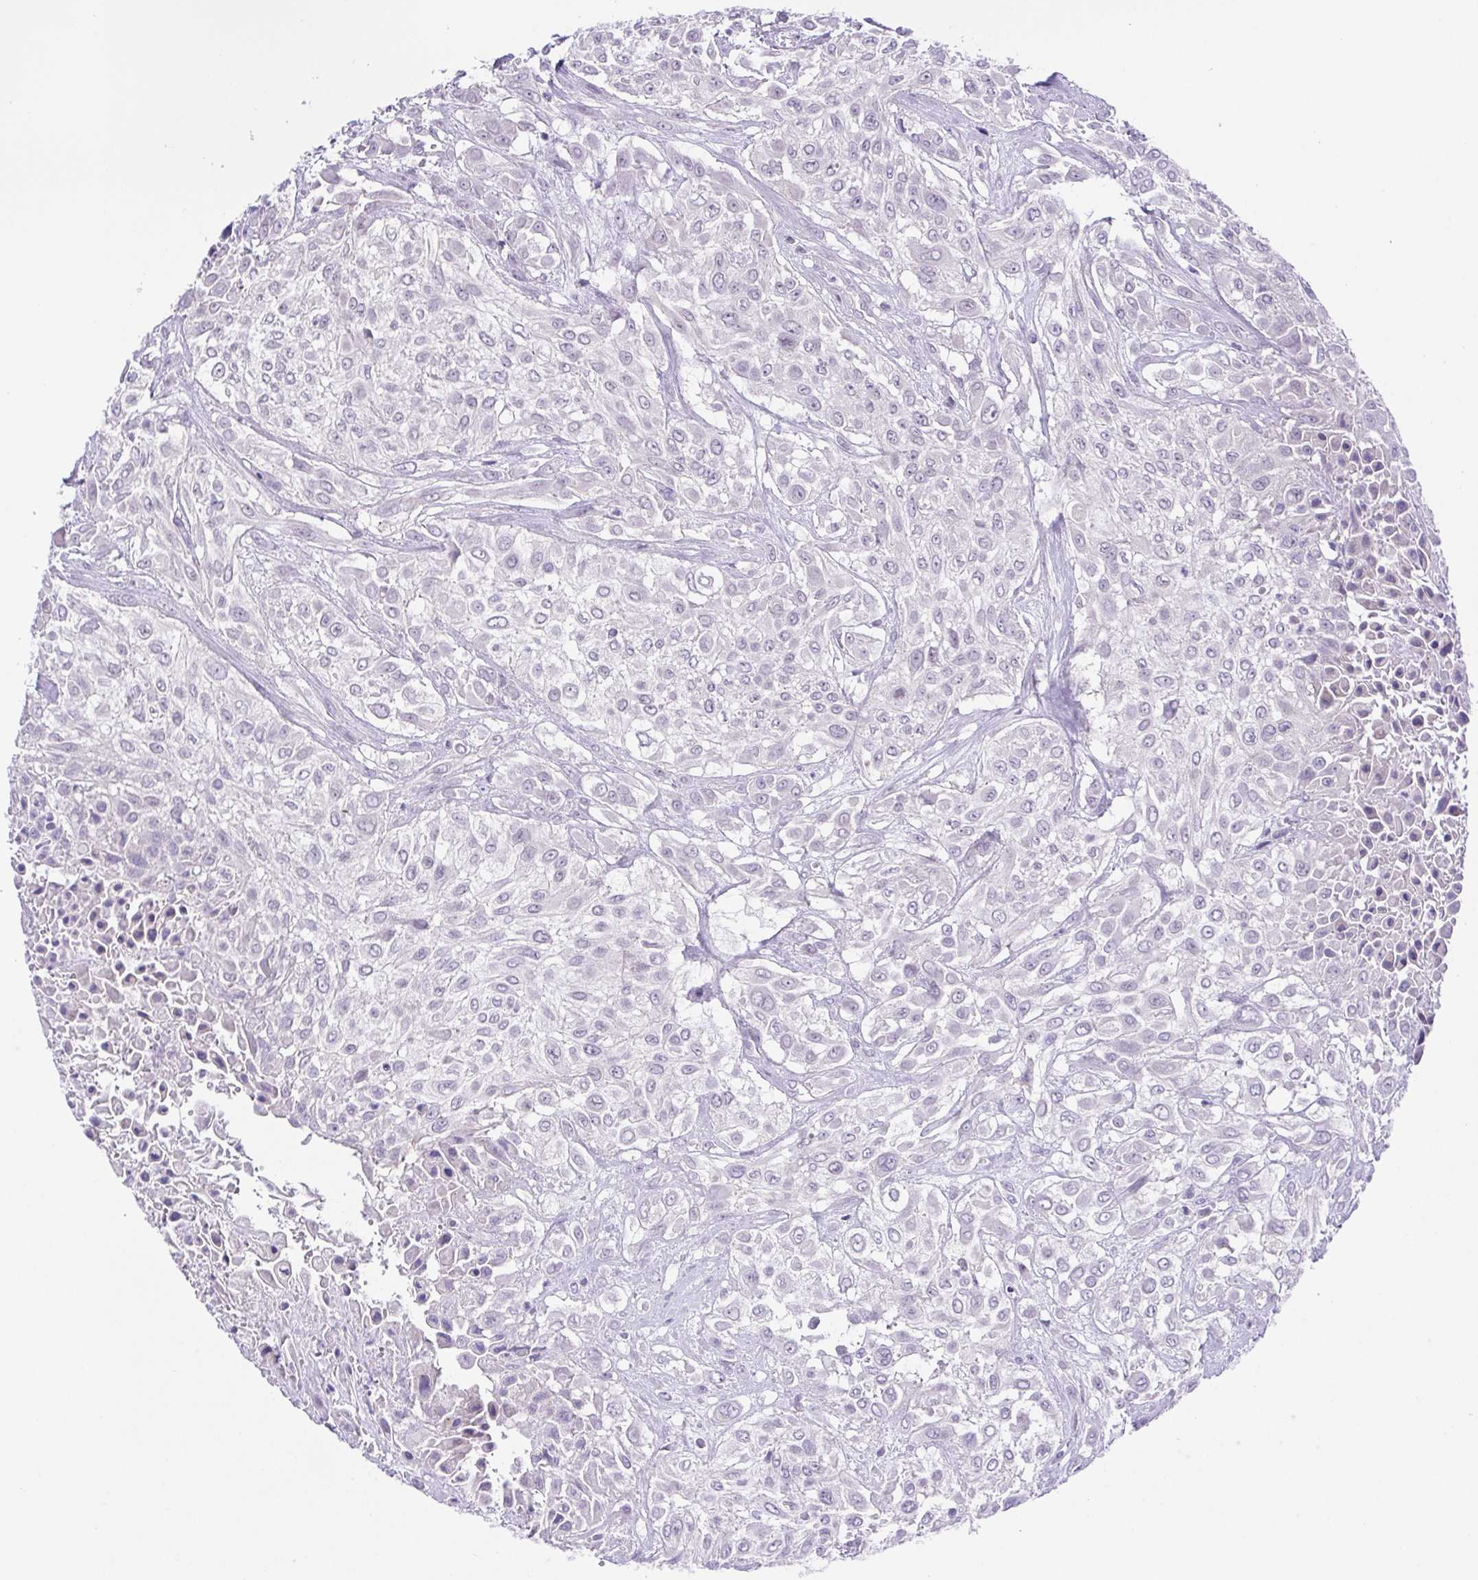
{"staining": {"intensity": "negative", "quantity": "none", "location": "none"}, "tissue": "urothelial cancer", "cell_type": "Tumor cells", "image_type": "cancer", "snomed": [{"axis": "morphology", "description": "Urothelial carcinoma, High grade"}, {"axis": "topography", "description": "Urinary bladder"}], "caption": "IHC photomicrograph of urothelial carcinoma (high-grade) stained for a protein (brown), which demonstrates no positivity in tumor cells.", "gene": "UBE2Q1", "patient": {"sex": "male", "age": 57}}